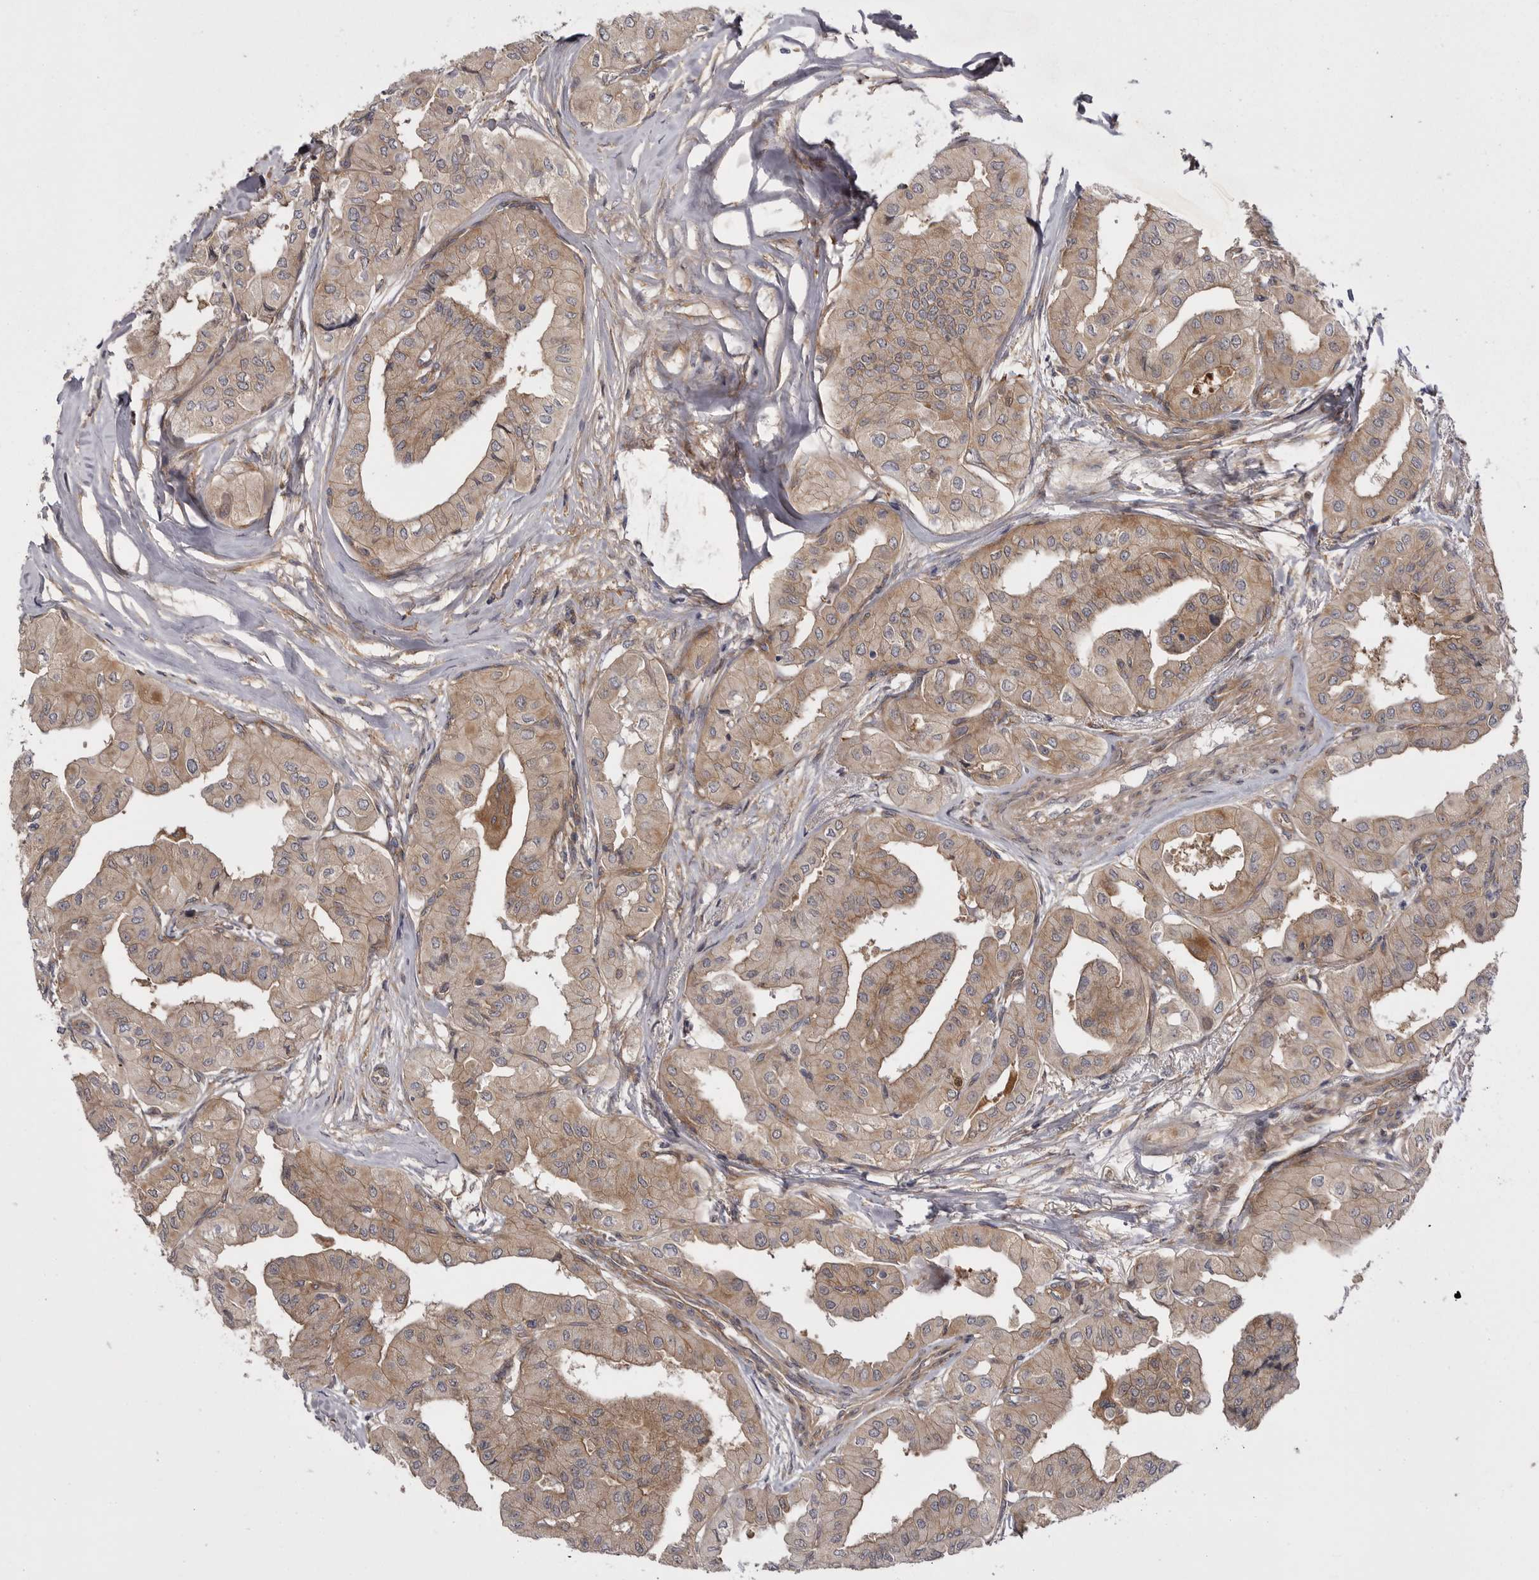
{"staining": {"intensity": "weak", "quantity": ">75%", "location": "cytoplasmic/membranous"}, "tissue": "thyroid cancer", "cell_type": "Tumor cells", "image_type": "cancer", "snomed": [{"axis": "morphology", "description": "Papillary adenocarcinoma, NOS"}, {"axis": "topography", "description": "Thyroid gland"}], "caption": "This micrograph shows thyroid papillary adenocarcinoma stained with immunohistochemistry (IHC) to label a protein in brown. The cytoplasmic/membranous of tumor cells show weak positivity for the protein. Nuclei are counter-stained blue.", "gene": "OSBPL9", "patient": {"sex": "female", "age": 59}}